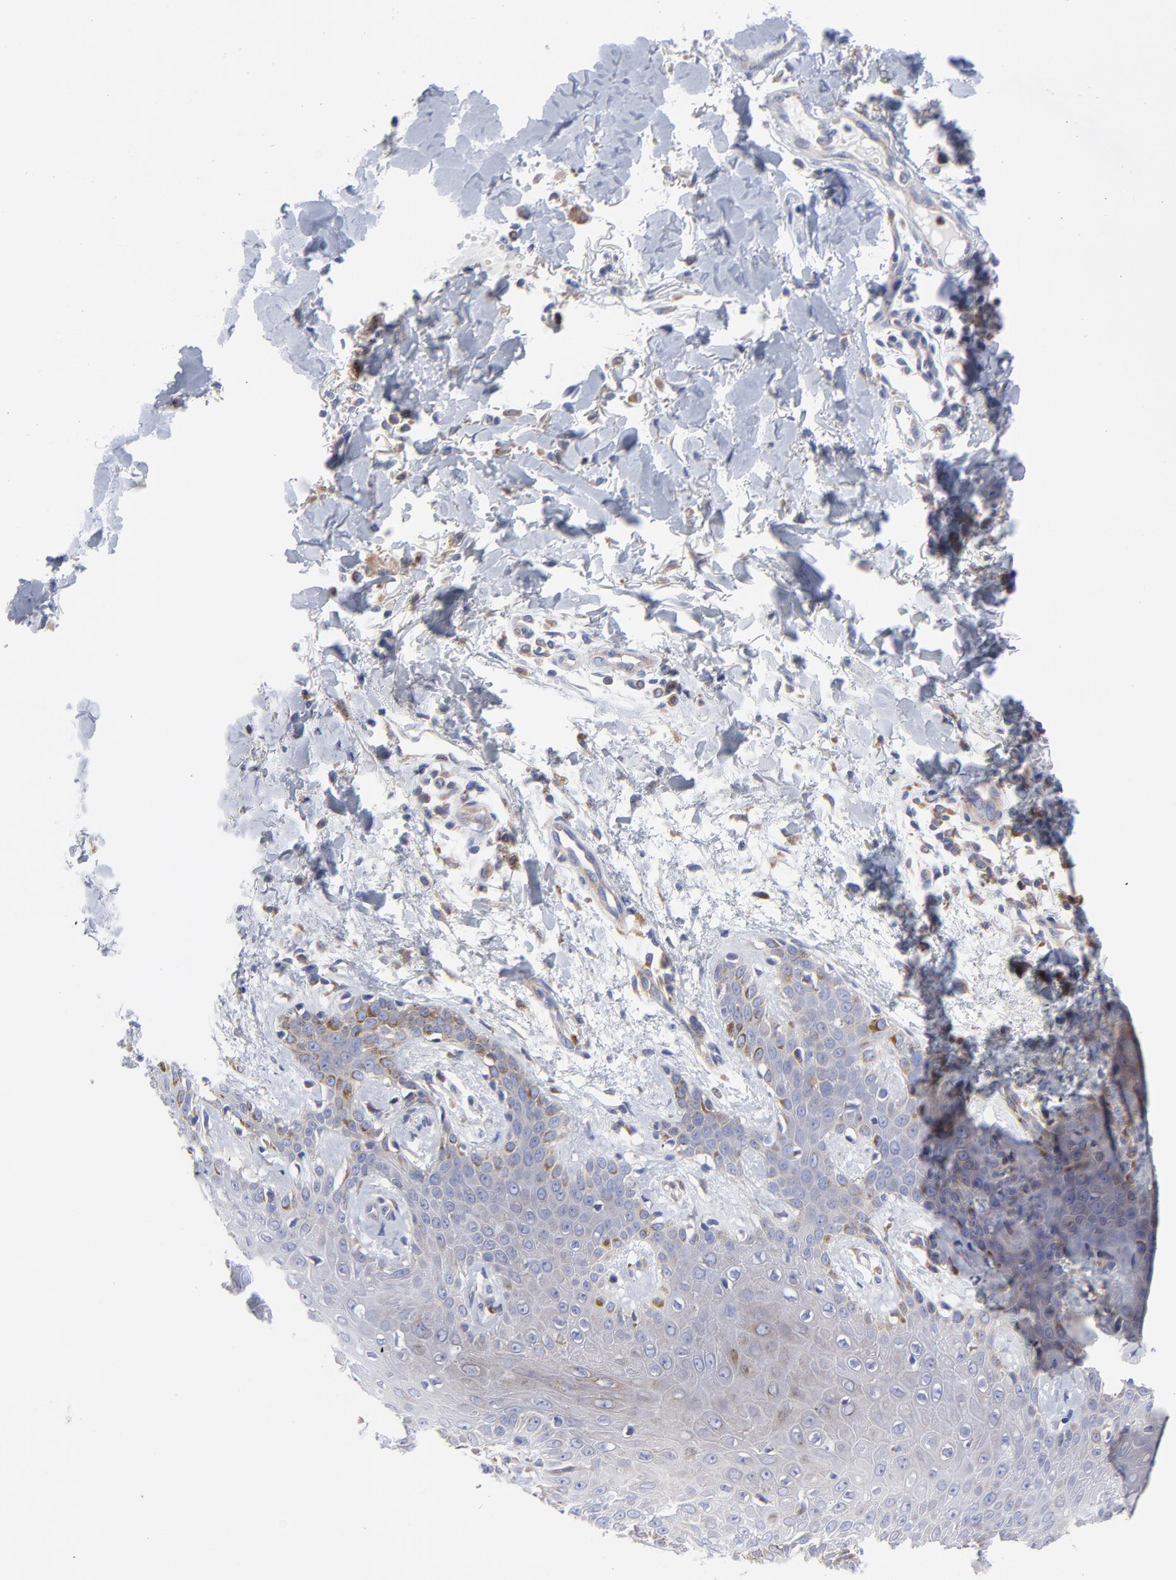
{"staining": {"intensity": "weak", "quantity": "<25%", "location": "cytoplasmic/membranous"}, "tissue": "skin cancer", "cell_type": "Tumor cells", "image_type": "cancer", "snomed": [{"axis": "morphology", "description": "Basal cell carcinoma"}, {"axis": "topography", "description": "Skin"}], "caption": "Immunohistochemistry (IHC) image of neoplastic tissue: skin cancer (basal cell carcinoma) stained with DAB displays no significant protein positivity in tumor cells. (DAB (3,3'-diaminobenzidine) immunohistochemistry, high magnification).", "gene": "MOSPD2", "patient": {"sex": "male", "age": 67}}